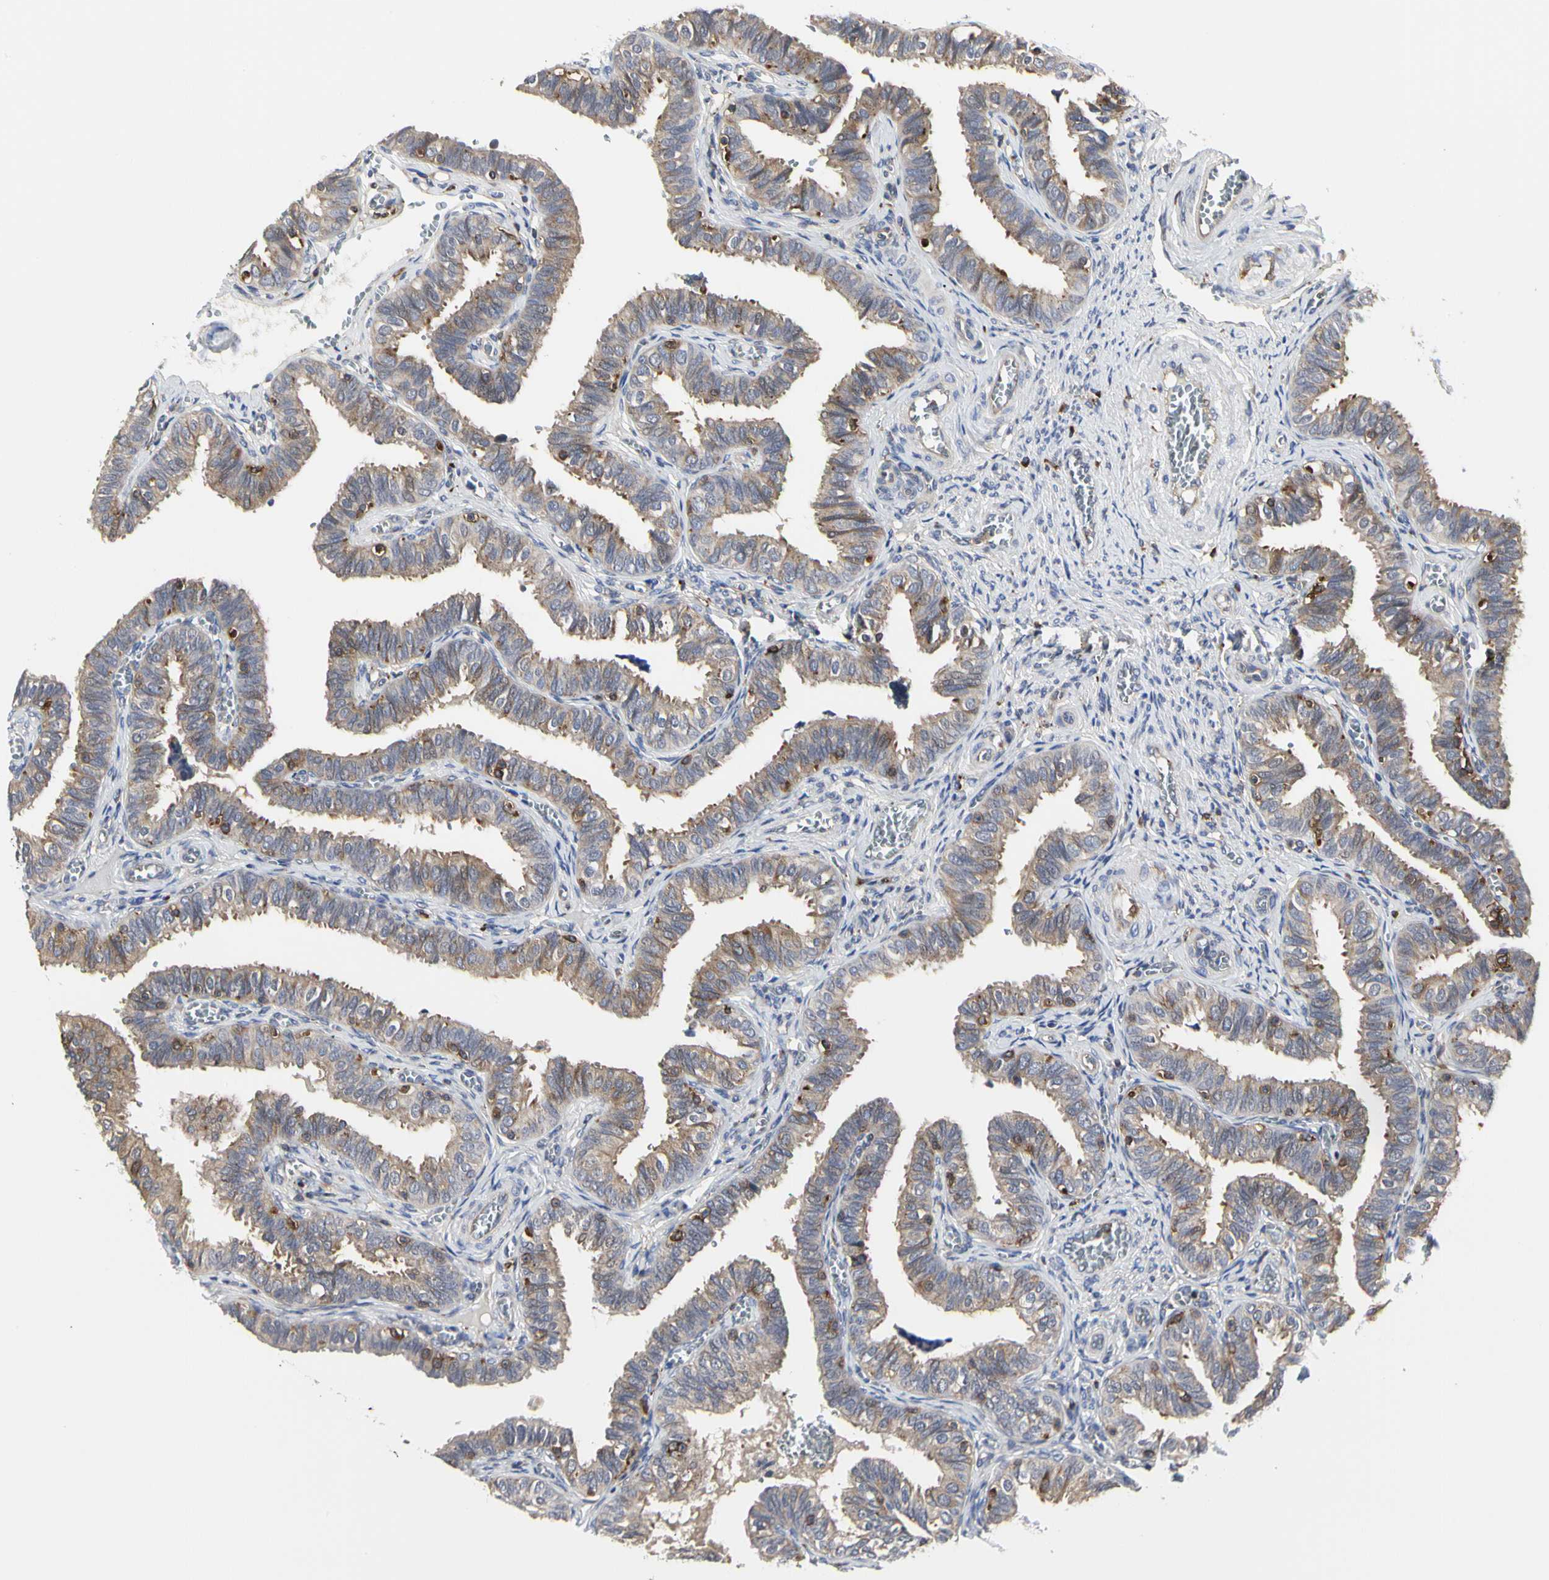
{"staining": {"intensity": "moderate", "quantity": "25%-75%", "location": "cytoplasmic/membranous"}, "tissue": "fallopian tube", "cell_type": "Glandular cells", "image_type": "normal", "snomed": [{"axis": "morphology", "description": "Normal tissue, NOS"}, {"axis": "topography", "description": "Fallopian tube"}], "caption": "High-magnification brightfield microscopy of benign fallopian tube stained with DAB (3,3'-diaminobenzidine) (brown) and counterstained with hematoxylin (blue). glandular cells exhibit moderate cytoplasmic/membranous expression is appreciated in approximately25%-75% of cells.", "gene": "NAPG", "patient": {"sex": "female", "age": 46}}